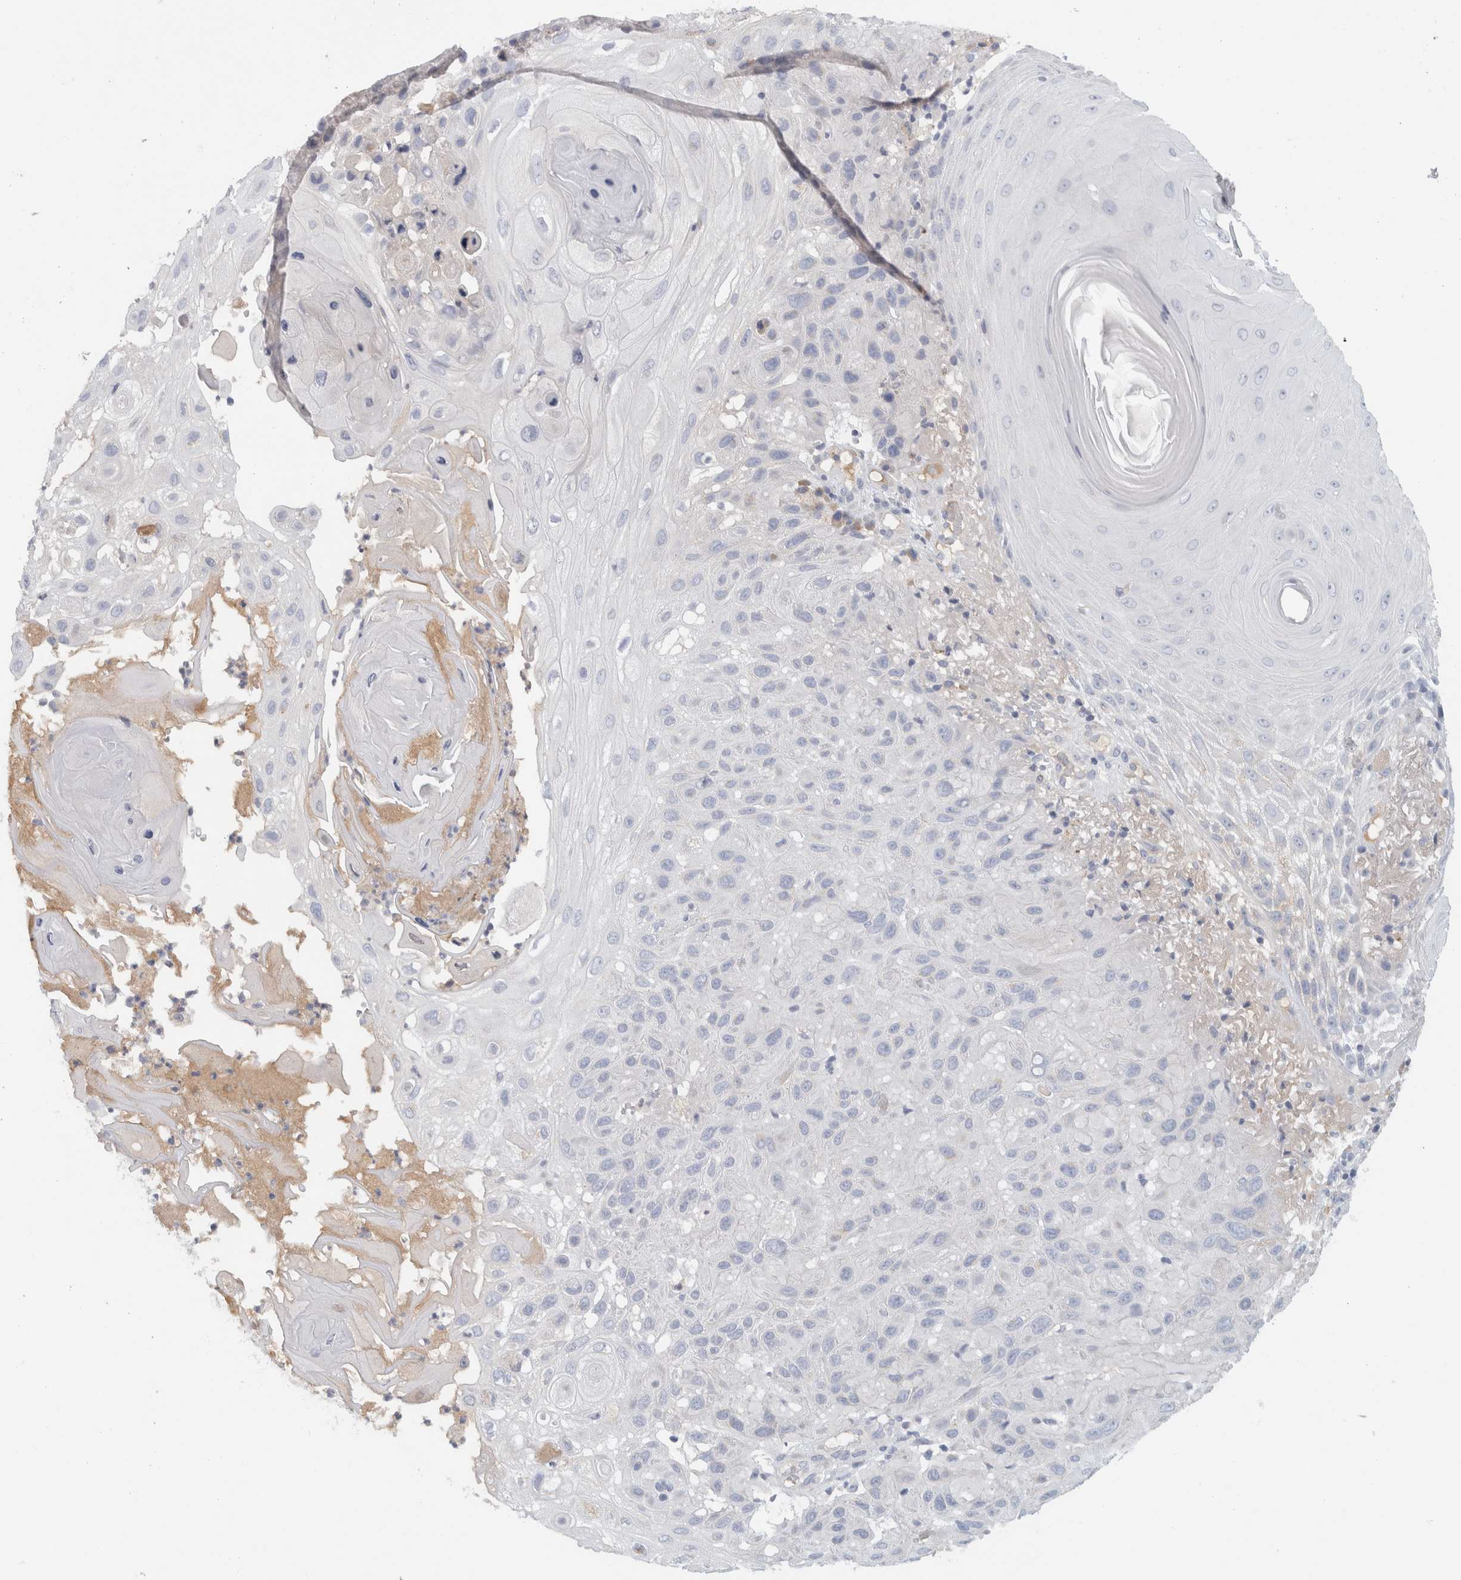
{"staining": {"intensity": "negative", "quantity": "none", "location": "none"}, "tissue": "skin cancer", "cell_type": "Tumor cells", "image_type": "cancer", "snomed": [{"axis": "morphology", "description": "Normal tissue, NOS"}, {"axis": "morphology", "description": "Squamous cell carcinoma, NOS"}, {"axis": "topography", "description": "Skin"}], "caption": "The histopathology image shows no staining of tumor cells in squamous cell carcinoma (skin). (DAB immunohistochemistry, high magnification).", "gene": "STK31", "patient": {"sex": "female", "age": 96}}